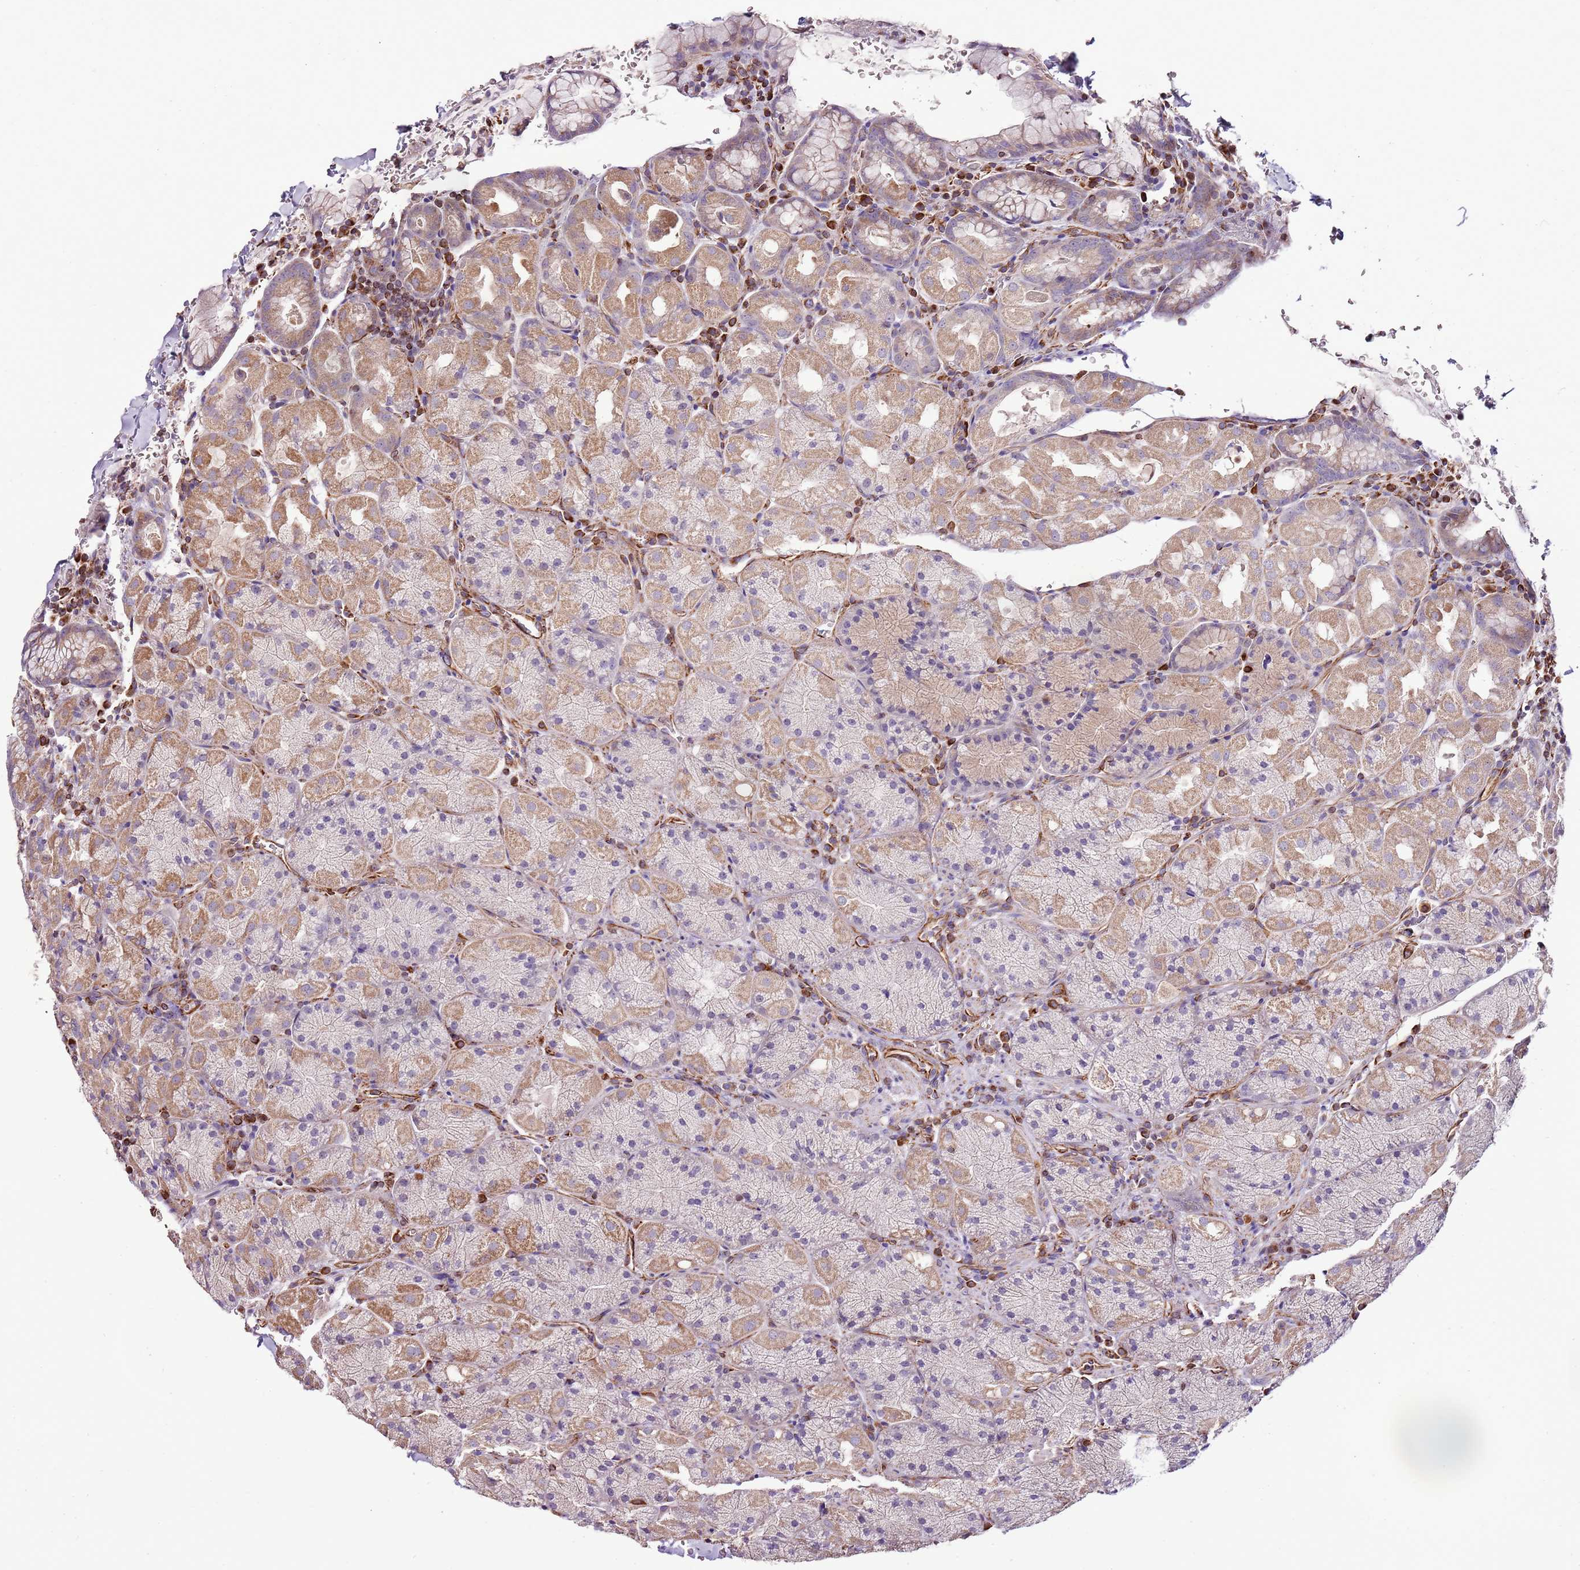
{"staining": {"intensity": "moderate", "quantity": "25%-75%", "location": "cytoplasmic/membranous"}, "tissue": "stomach", "cell_type": "Glandular cells", "image_type": "normal", "snomed": [{"axis": "morphology", "description": "Normal tissue, NOS"}, {"axis": "topography", "description": "Stomach, upper"}, {"axis": "topography", "description": "Stomach, lower"}], "caption": "Stomach stained for a protein (brown) shows moderate cytoplasmic/membranous positive expression in about 25%-75% of glandular cells.", "gene": "ZNF786", "patient": {"sex": "male", "age": 80}}